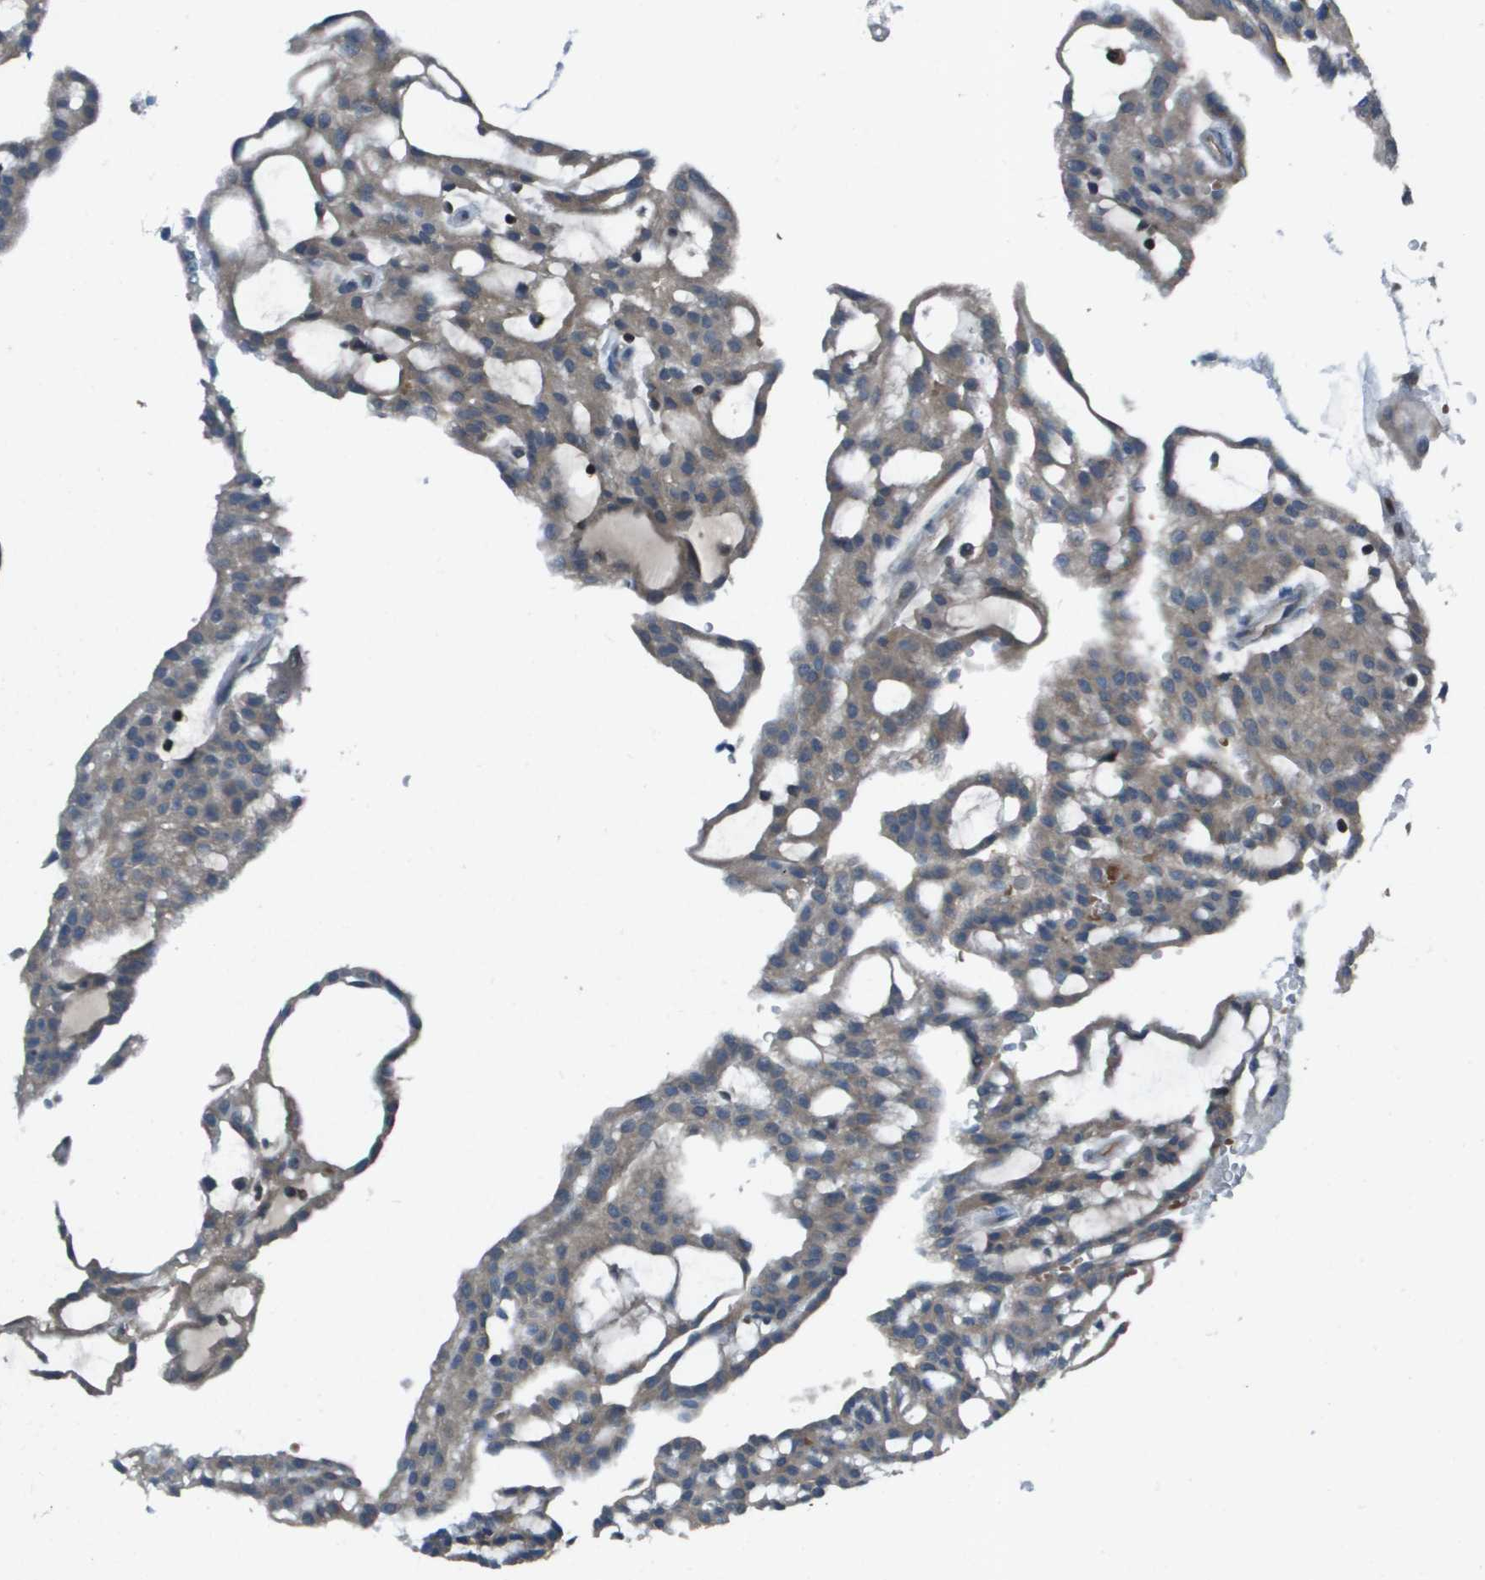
{"staining": {"intensity": "weak", "quantity": ">75%", "location": "cytoplasmic/membranous"}, "tissue": "renal cancer", "cell_type": "Tumor cells", "image_type": "cancer", "snomed": [{"axis": "morphology", "description": "Adenocarcinoma, NOS"}, {"axis": "topography", "description": "Kidney"}], "caption": "Immunohistochemical staining of renal cancer shows low levels of weak cytoplasmic/membranous positivity in about >75% of tumor cells.", "gene": "CAMK4", "patient": {"sex": "male", "age": 63}}